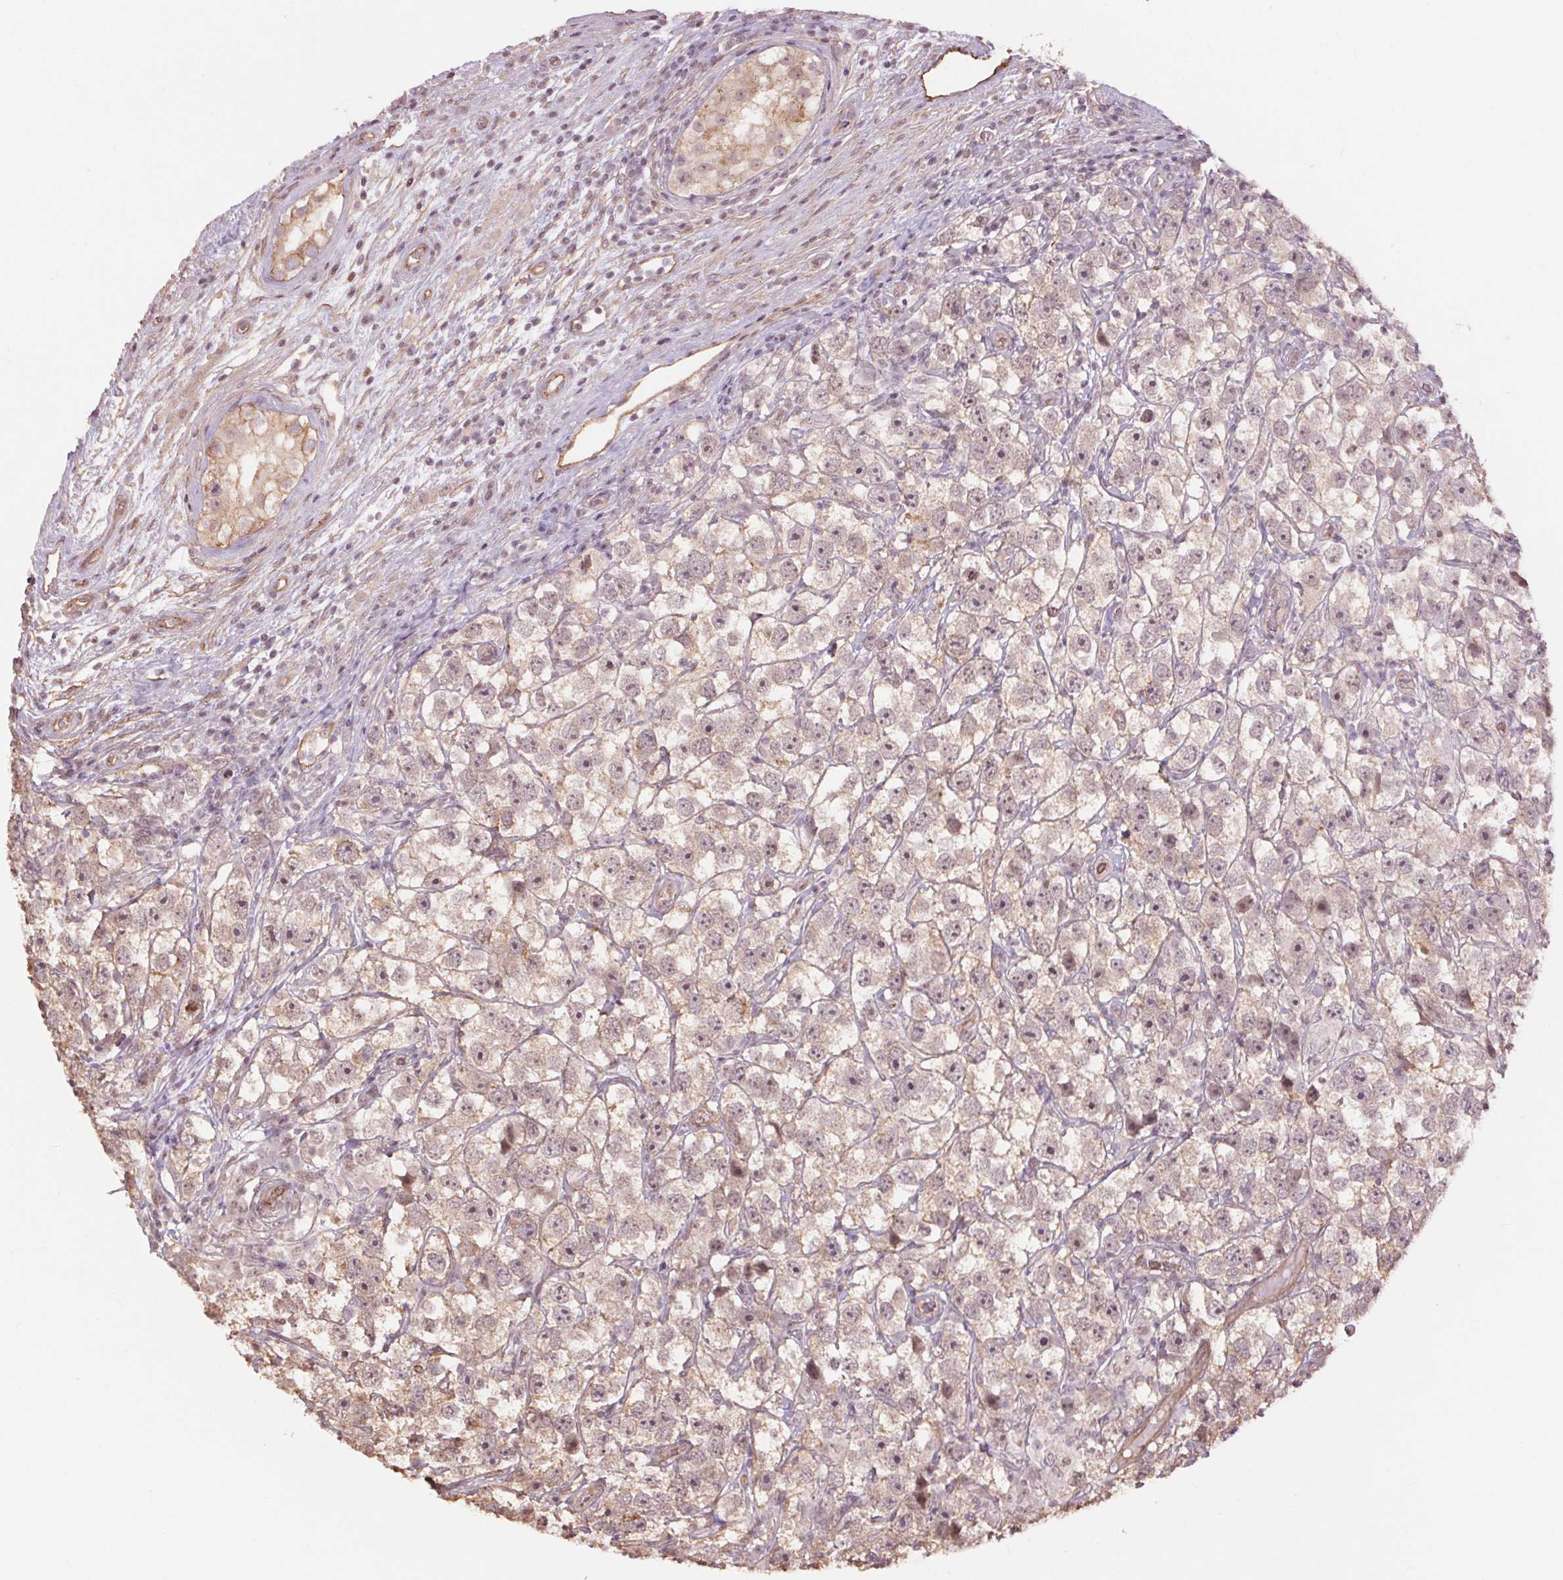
{"staining": {"intensity": "weak", "quantity": "25%-75%", "location": "cytoplasmic/membranous,nuclear"}, "tissue": "testis cancer", "cell_type": "Tumor cells", "image_type": "cancer", "snomed": [{"axis": "morphology", "description": "Seminoma, NOS"}, {"axis": "topography", "description": "Testis"}], "caption": "Testis seminoma stained with a protein marker reveals weak staining in tumor cells.", "gene": "PALM", "patient": {"sex": "male", "age": 26}}